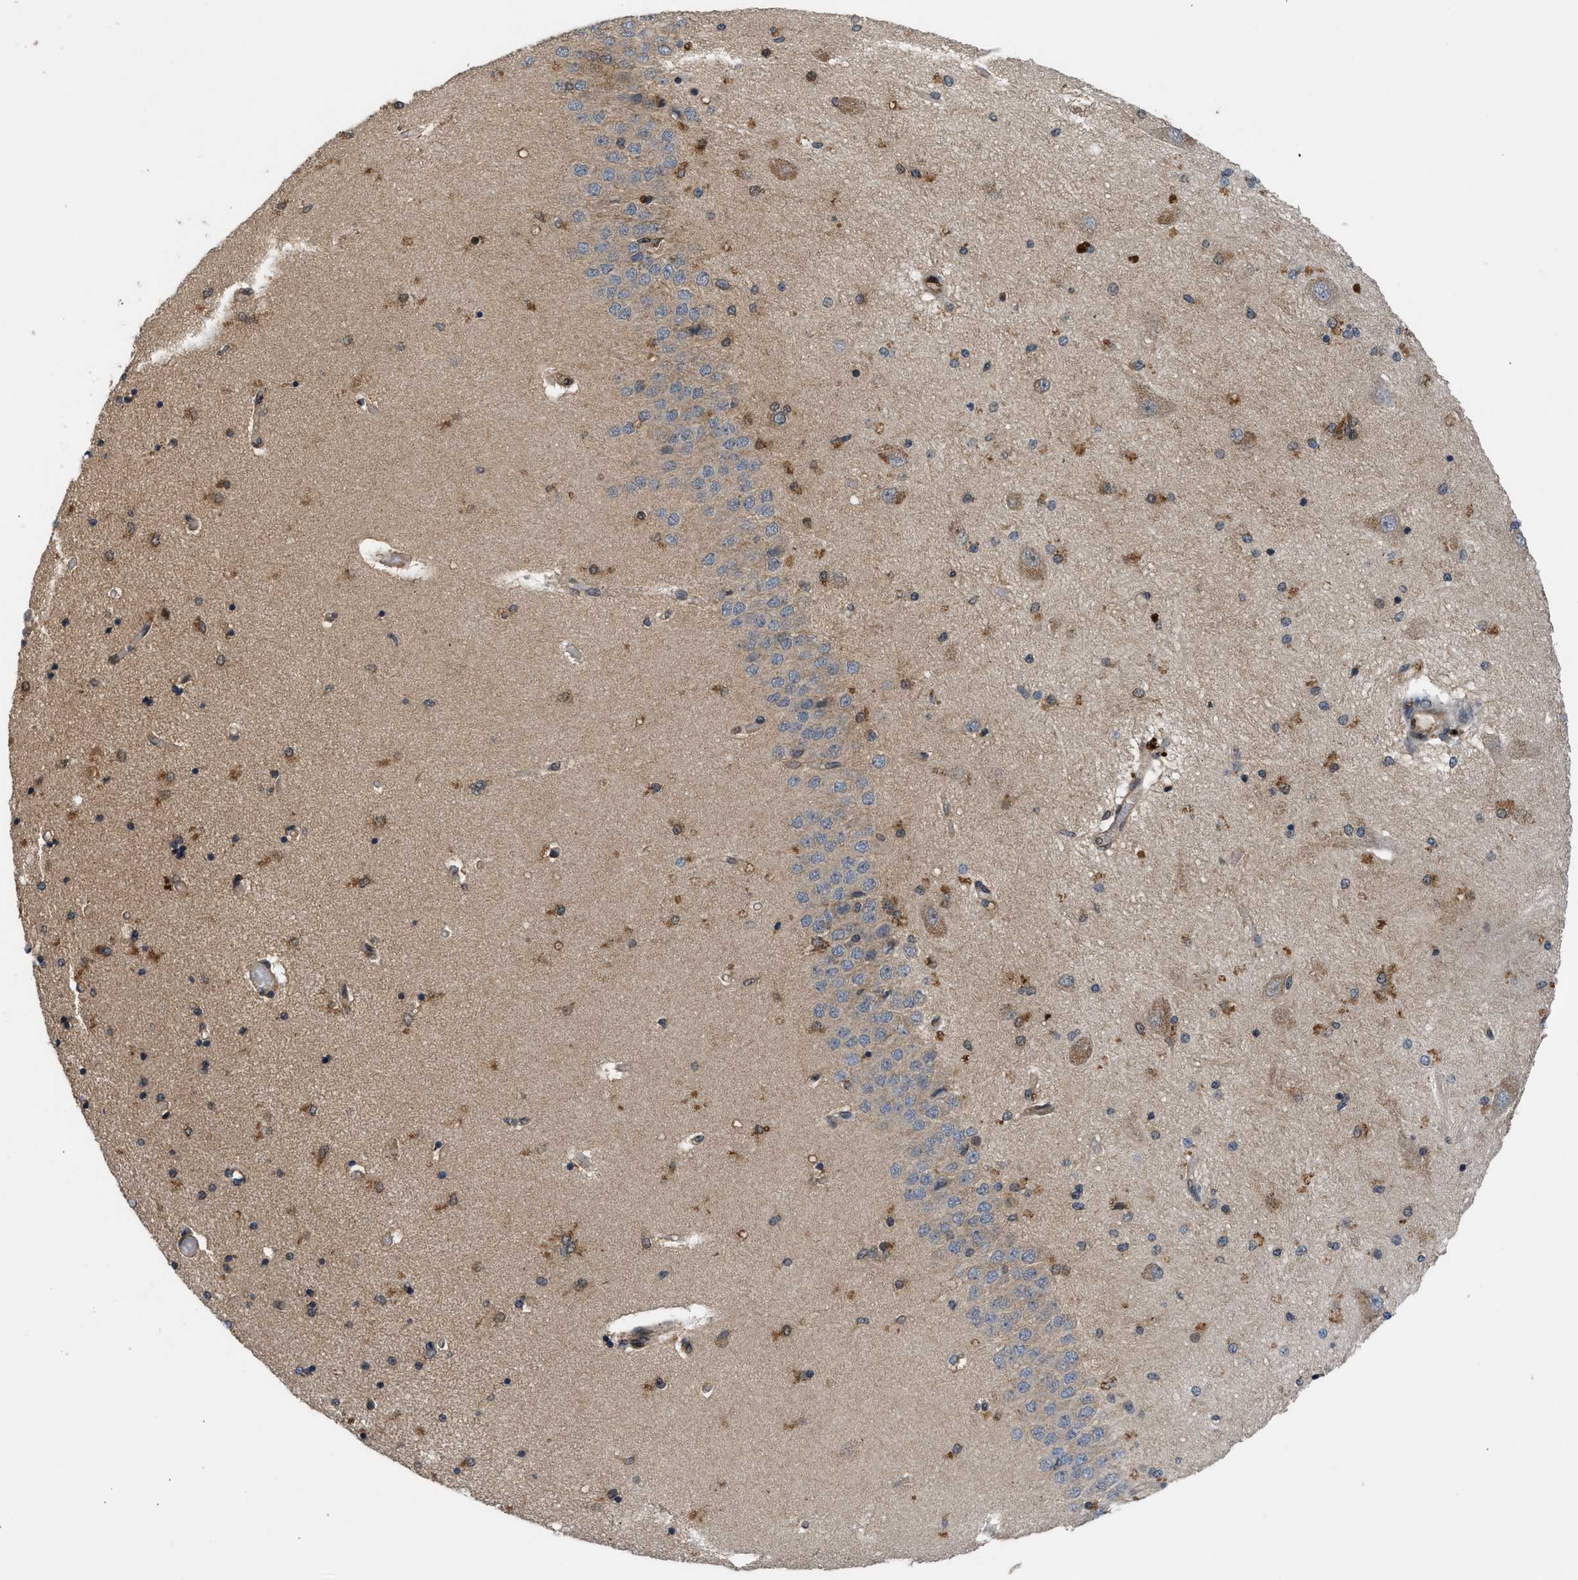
{"staining": {"intensity": "moderate", "quantity": "25%-75%", "location": "cytoplasmic/membranous"}, "tissue": "hippocampus", "cell_type": "Glial cells", "image_type": "normal", "snomed": [{"axis": "morphology", "description": "Normal tissue, NOS"}, {"axis": "topography", "description": "Hippocampus"}], "caption": "A brown stain shows moderate cytoplasmic/membranous positivity of a protein in glial cells of benign human hippocampus.", "gene": "OXSR1", "patient": {"sex": "female", "age": 54}}